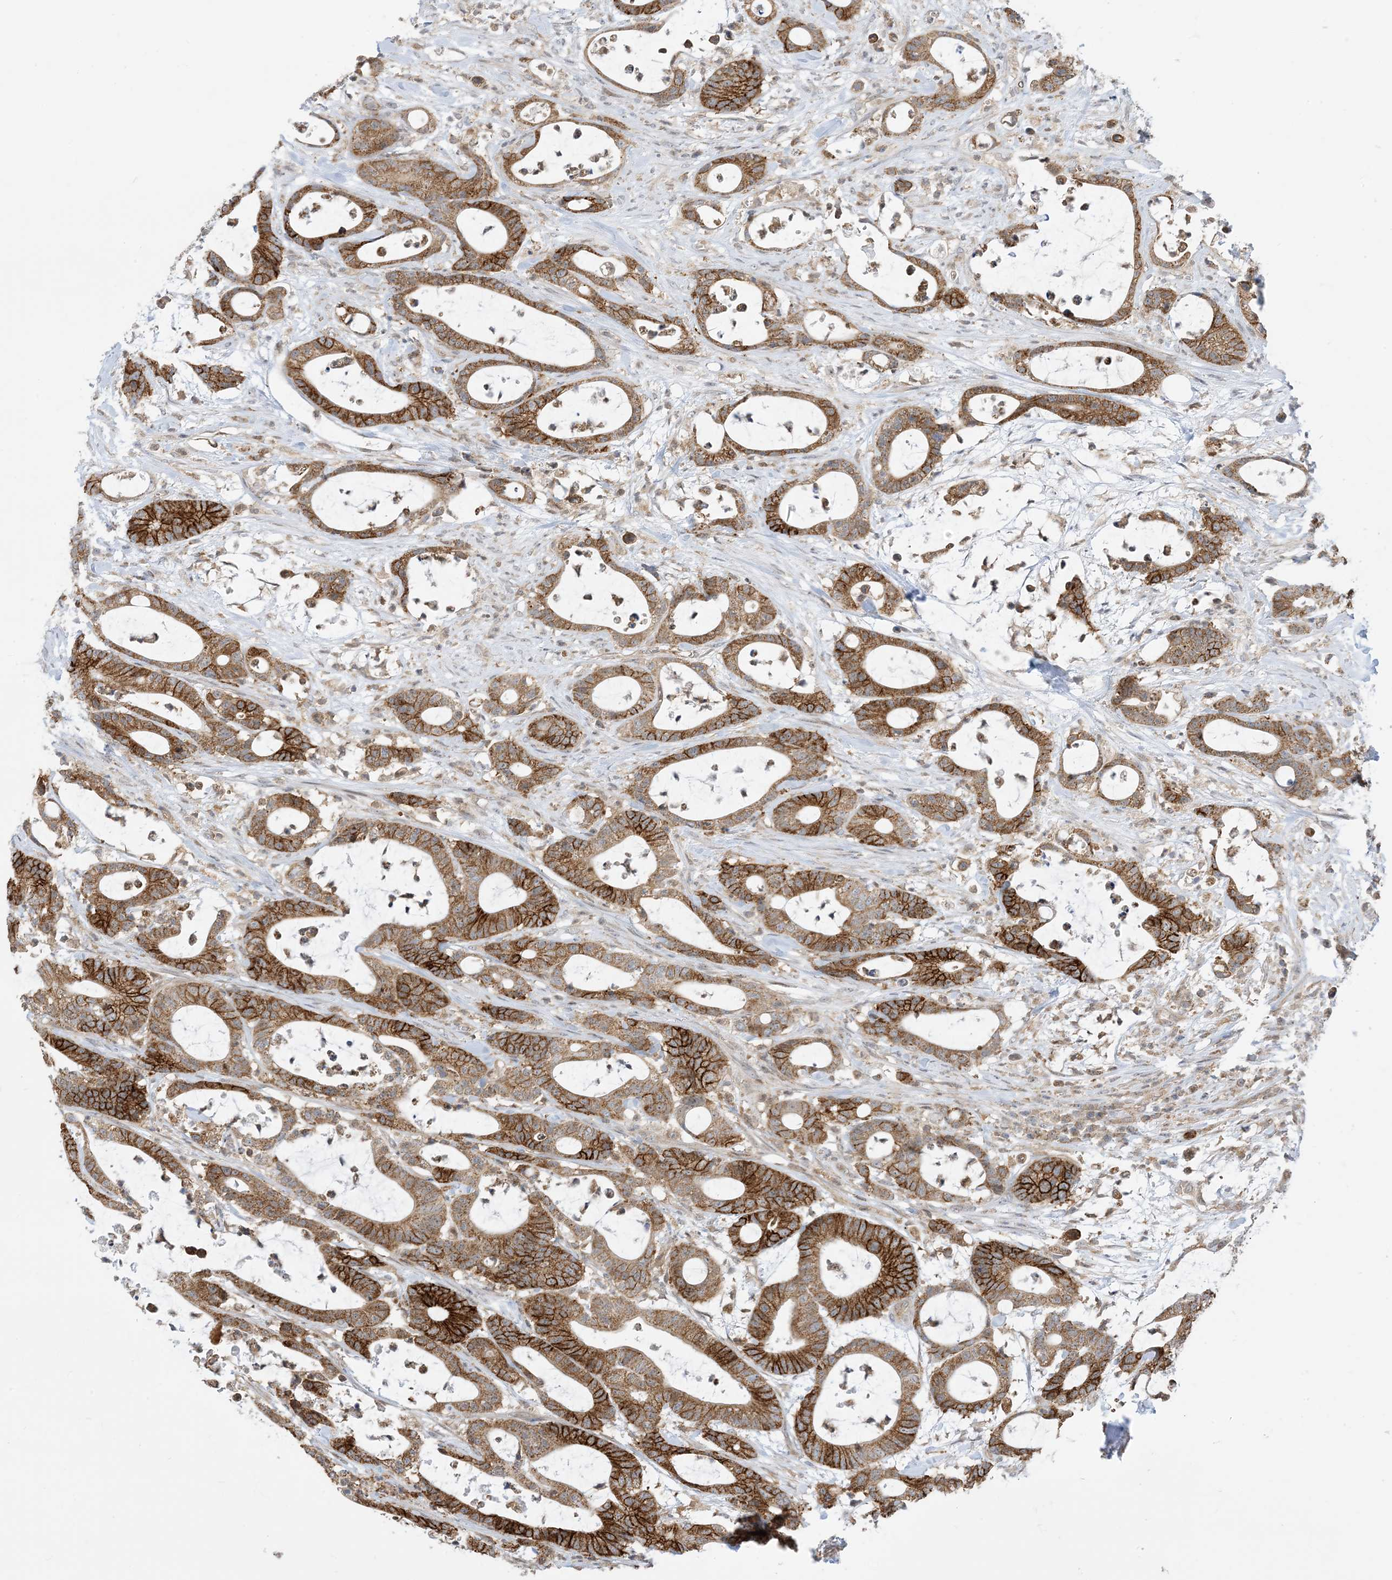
{"staining": {"intensity": "strong", "quantity": ">75%", "location": "cytoplasmic/membranous"}, "tissue": "colorectal cancer", "cell_type": "Tumor cells", "image_type": "cancer", "snomed": [{"axis": "morphology", "description": "Adenocarcinoma, NOS"}, {"axis": "topography", "description": "Colon"}], "caption": "High-magnification brightfield microscopy of colorectal adenocarcinoma stained with DAB (brown) and counterstained with hematoxylin (blue). tumor cells exhibit strong cytoplasmic/membranous staining is identified in approximately>75% of cells.", "gene": "CASP4", "patient": {"sex": "female", "age": 84}}